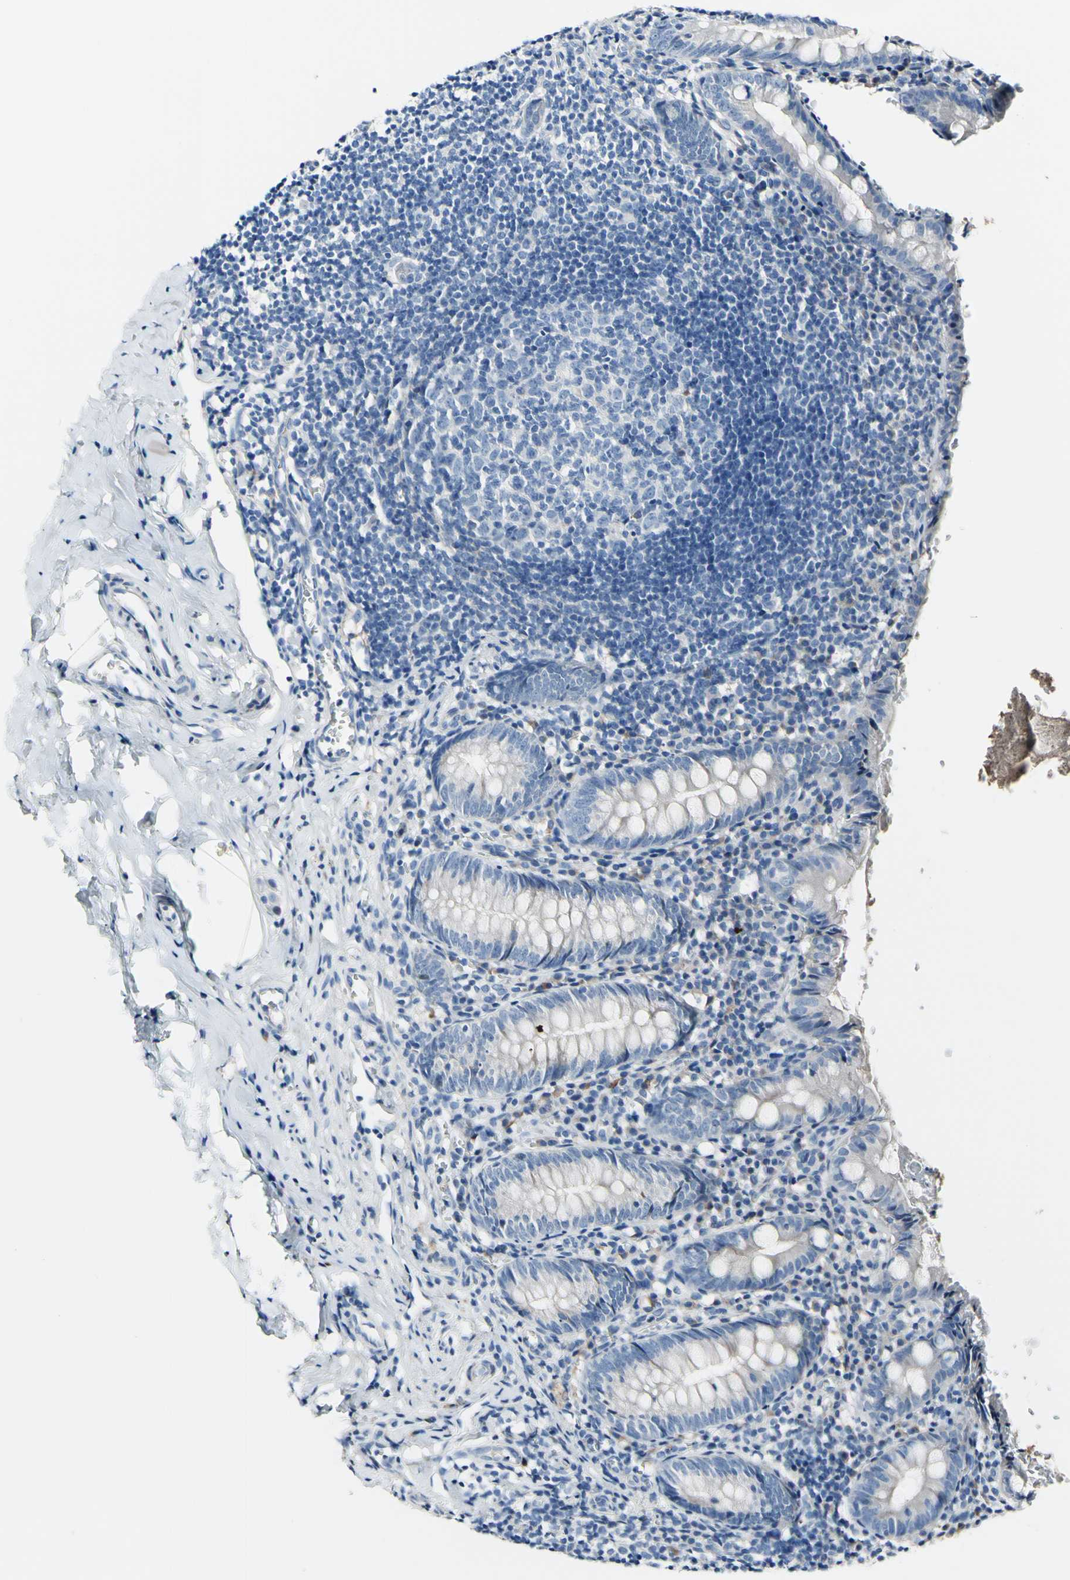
{"staining": {"intensity": "negative", "quantity": "none", "location": "none"}, "tissue": "appendix", "cell_type": "Glandular cells", "image_type": "normal", "snomed": [{"axis": "morphology", "description": "Normal tissue, NOS"}, {"axis": "topography", "description": "Appendix"}], "caption": "Immunohistochemistry (IHC) photomicrograph of benign appendix stained for a protein (brown), which demonstrates no positivity in glandular cells.", "gene": "COL6A3", "patient": {"sex": "female", "age": 10}}